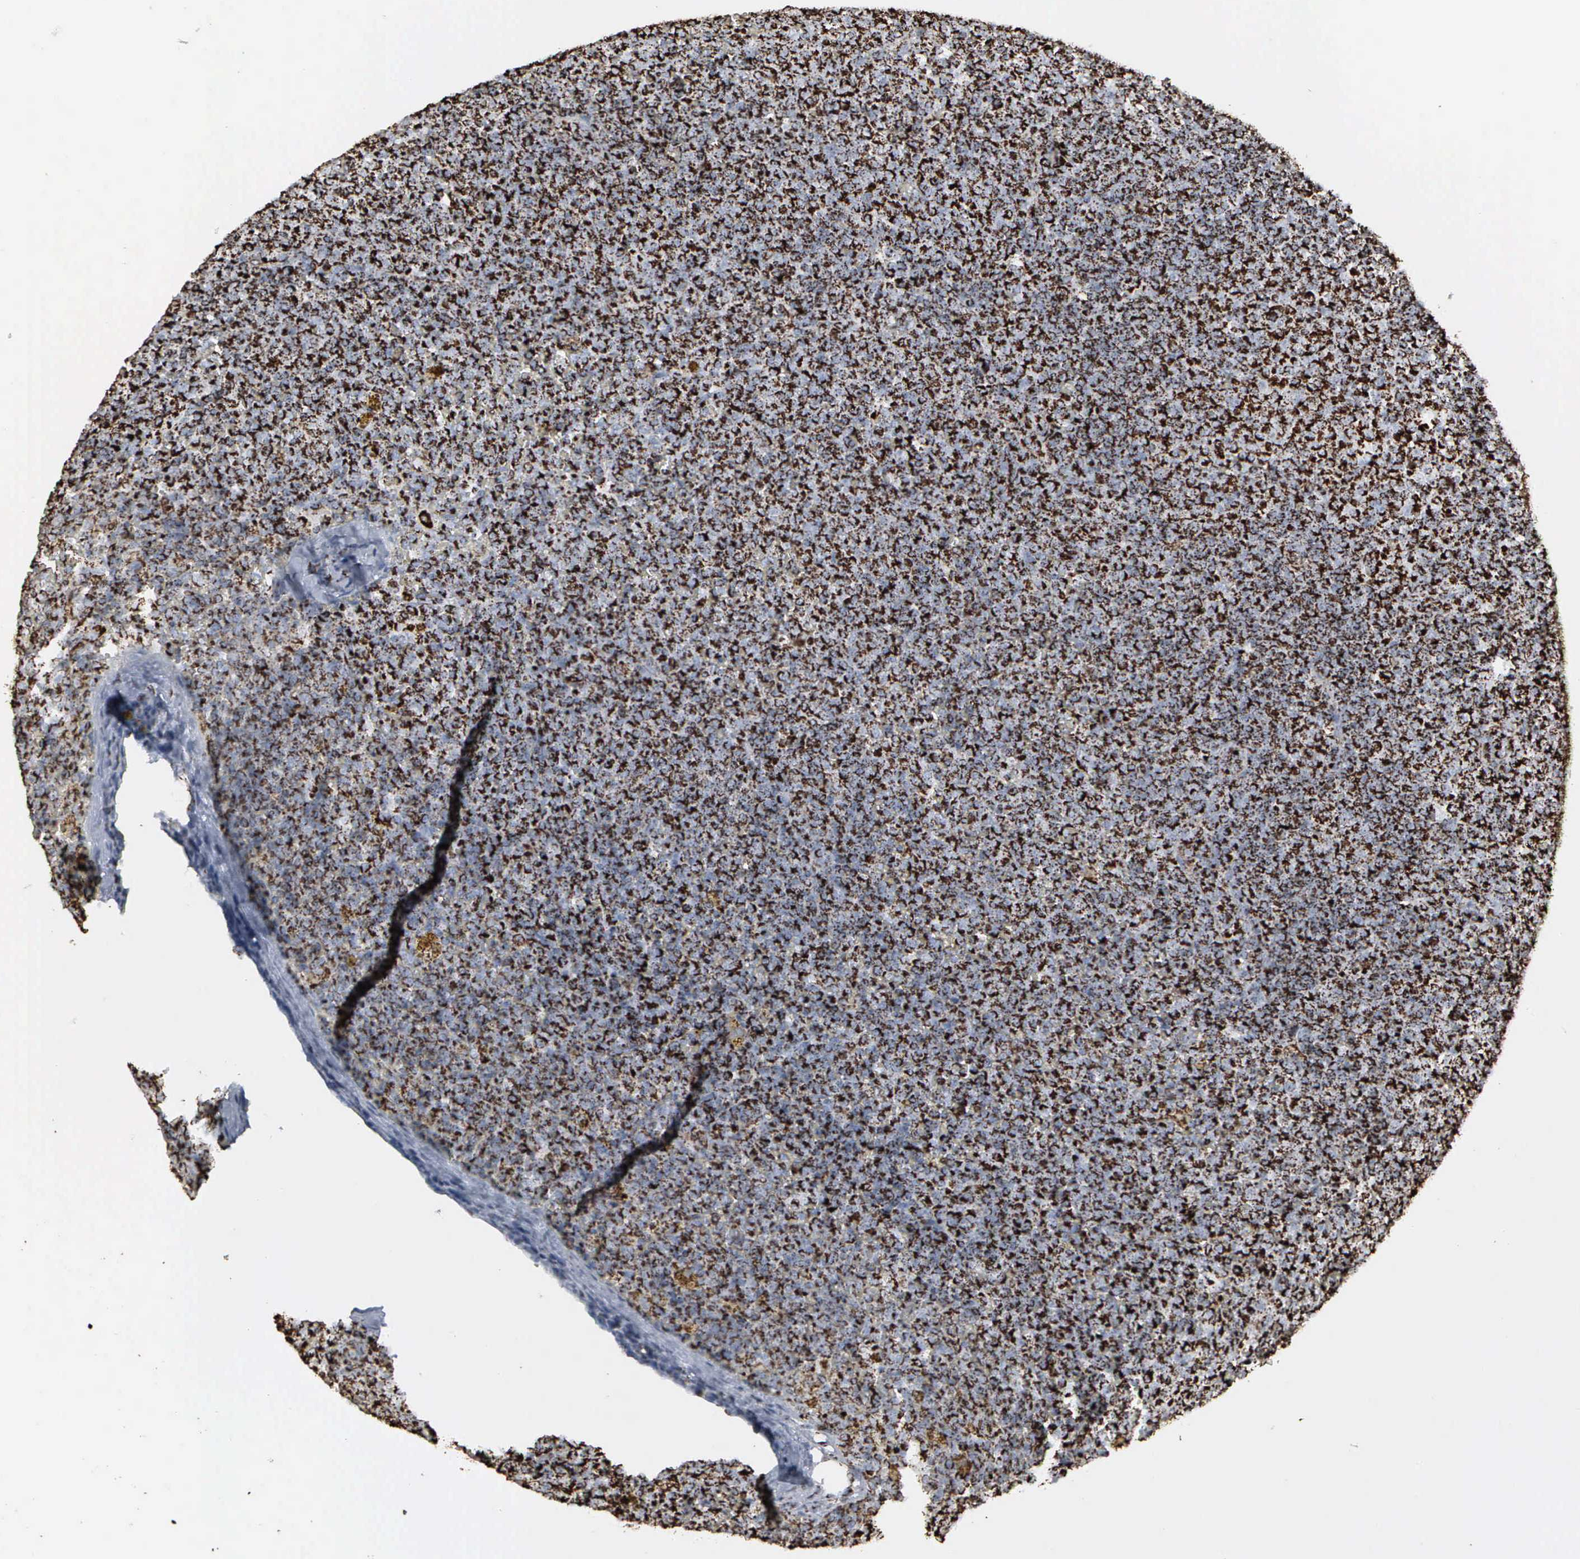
{"staining": {"intensity": "strong", "quantity": ">75%", "location": "cytoplasmic/membranous"}, "tissue": "lymphoma", "cell_type": "Tumor cells", "image_type": "cancer", "snomed": [{"axis": "morphology", "description": "Malignant lymphoma, non-Hodgkin's type, Low grade"}, {"axis": "topography", "description": "Lymph node"}], "caption": "Immunohistochemistry of human lymphoma shows high levels of strong cytoplasmic/membranous expression in approximately >75% of tumor cells.", "gene": "HSPA9", "patient": {"sex": "male", "age": 50}}